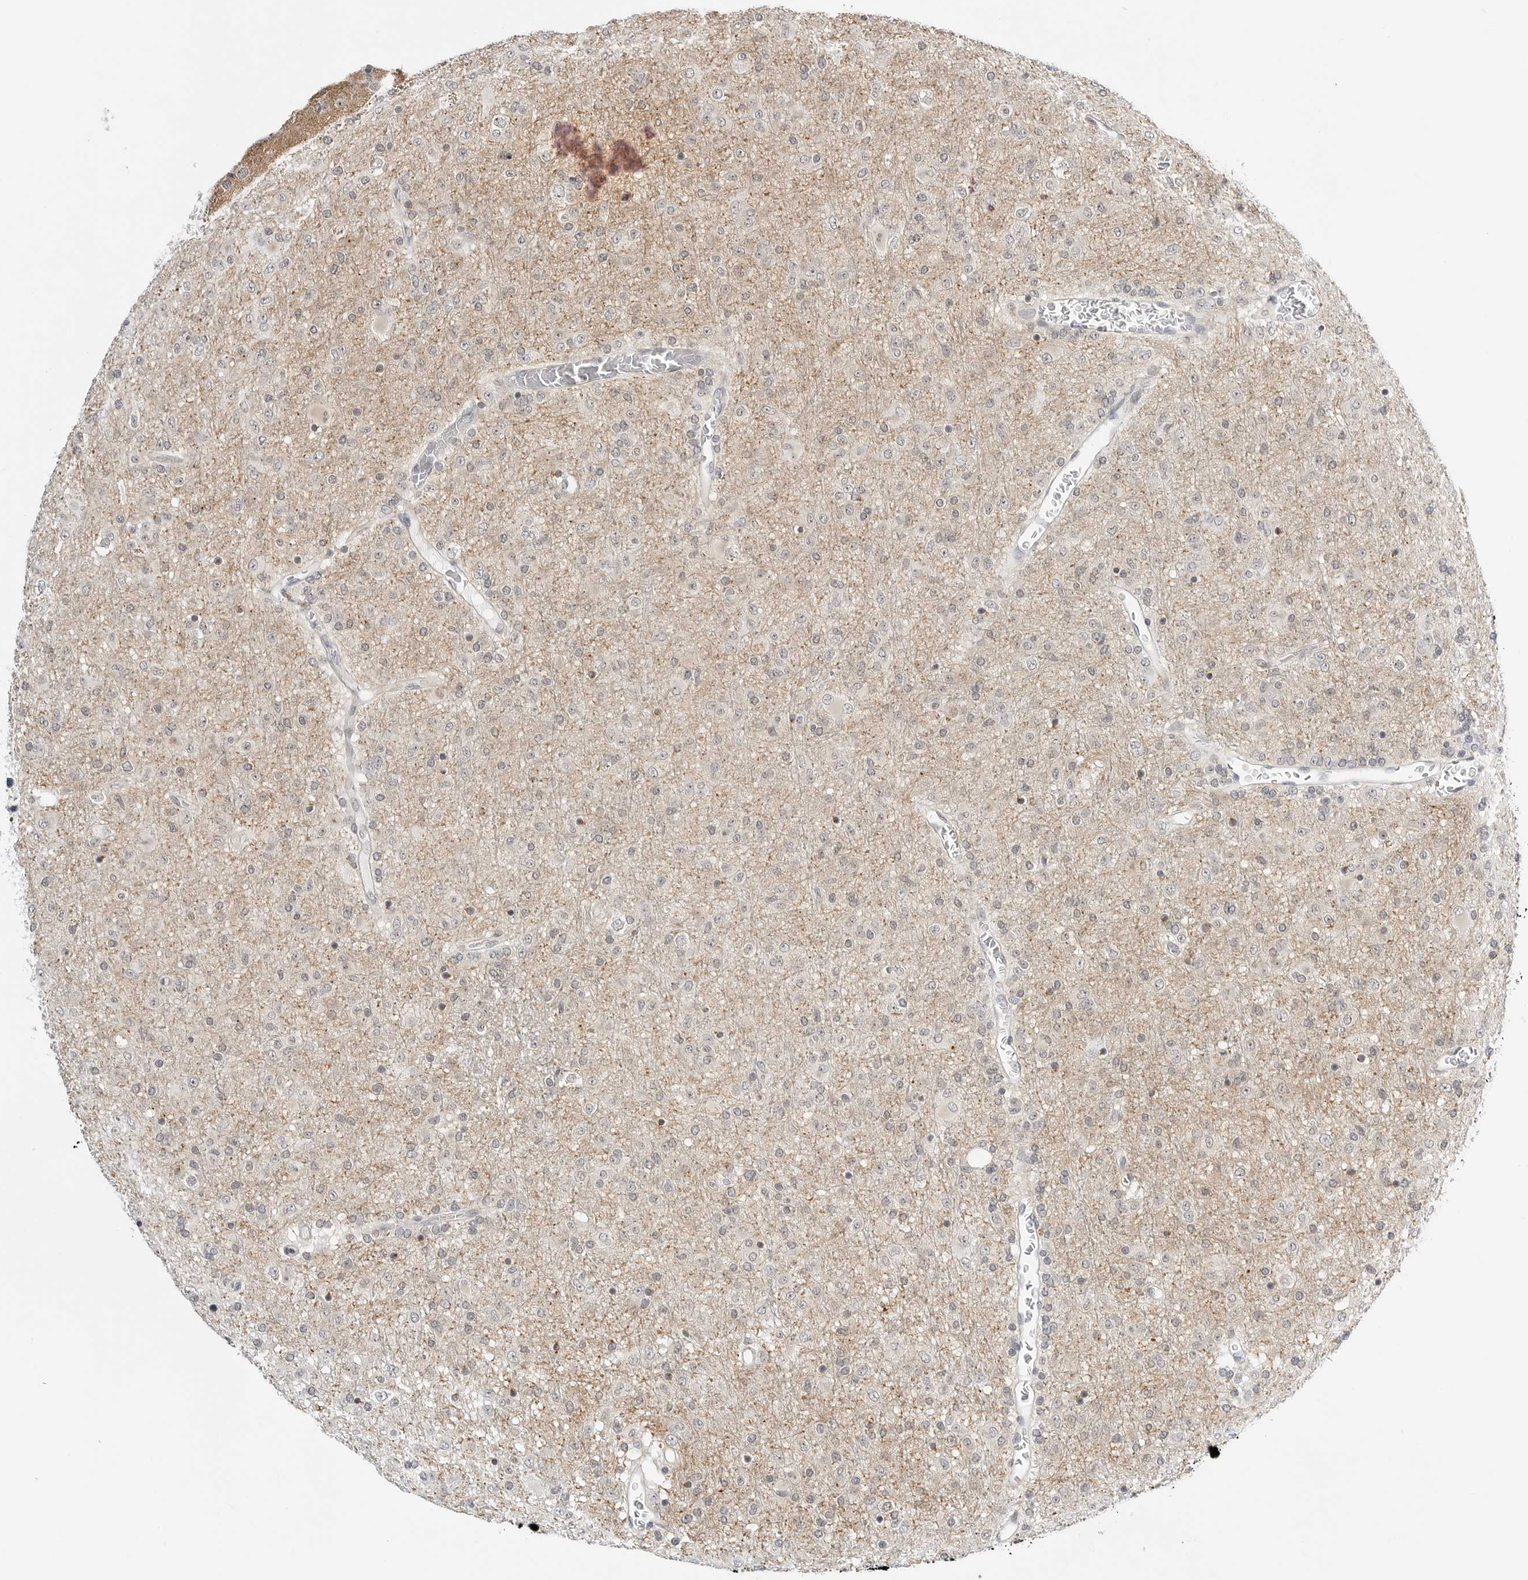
{"staining": {"intensity": "weak", "quantity": "<25%", "location": "cytoplasmic/membranous,nuclear"}, "tissue": "glioma", "cell_type": "Tumor cells", "image_type": "cancer", "snomed": [{"axis": "morphology", "description": "Glioma, malignant, Low grade"}, {"axis": "topography", "description": "Brain"}], "caption": "This micrograph is of glioma stained with IHC to label a protein in brown with the nuclei are counter-stained blue. There is no expression in tumor cells.", "gene": "MAP2K5", "patient": {"sex": "male", "age": 65}}